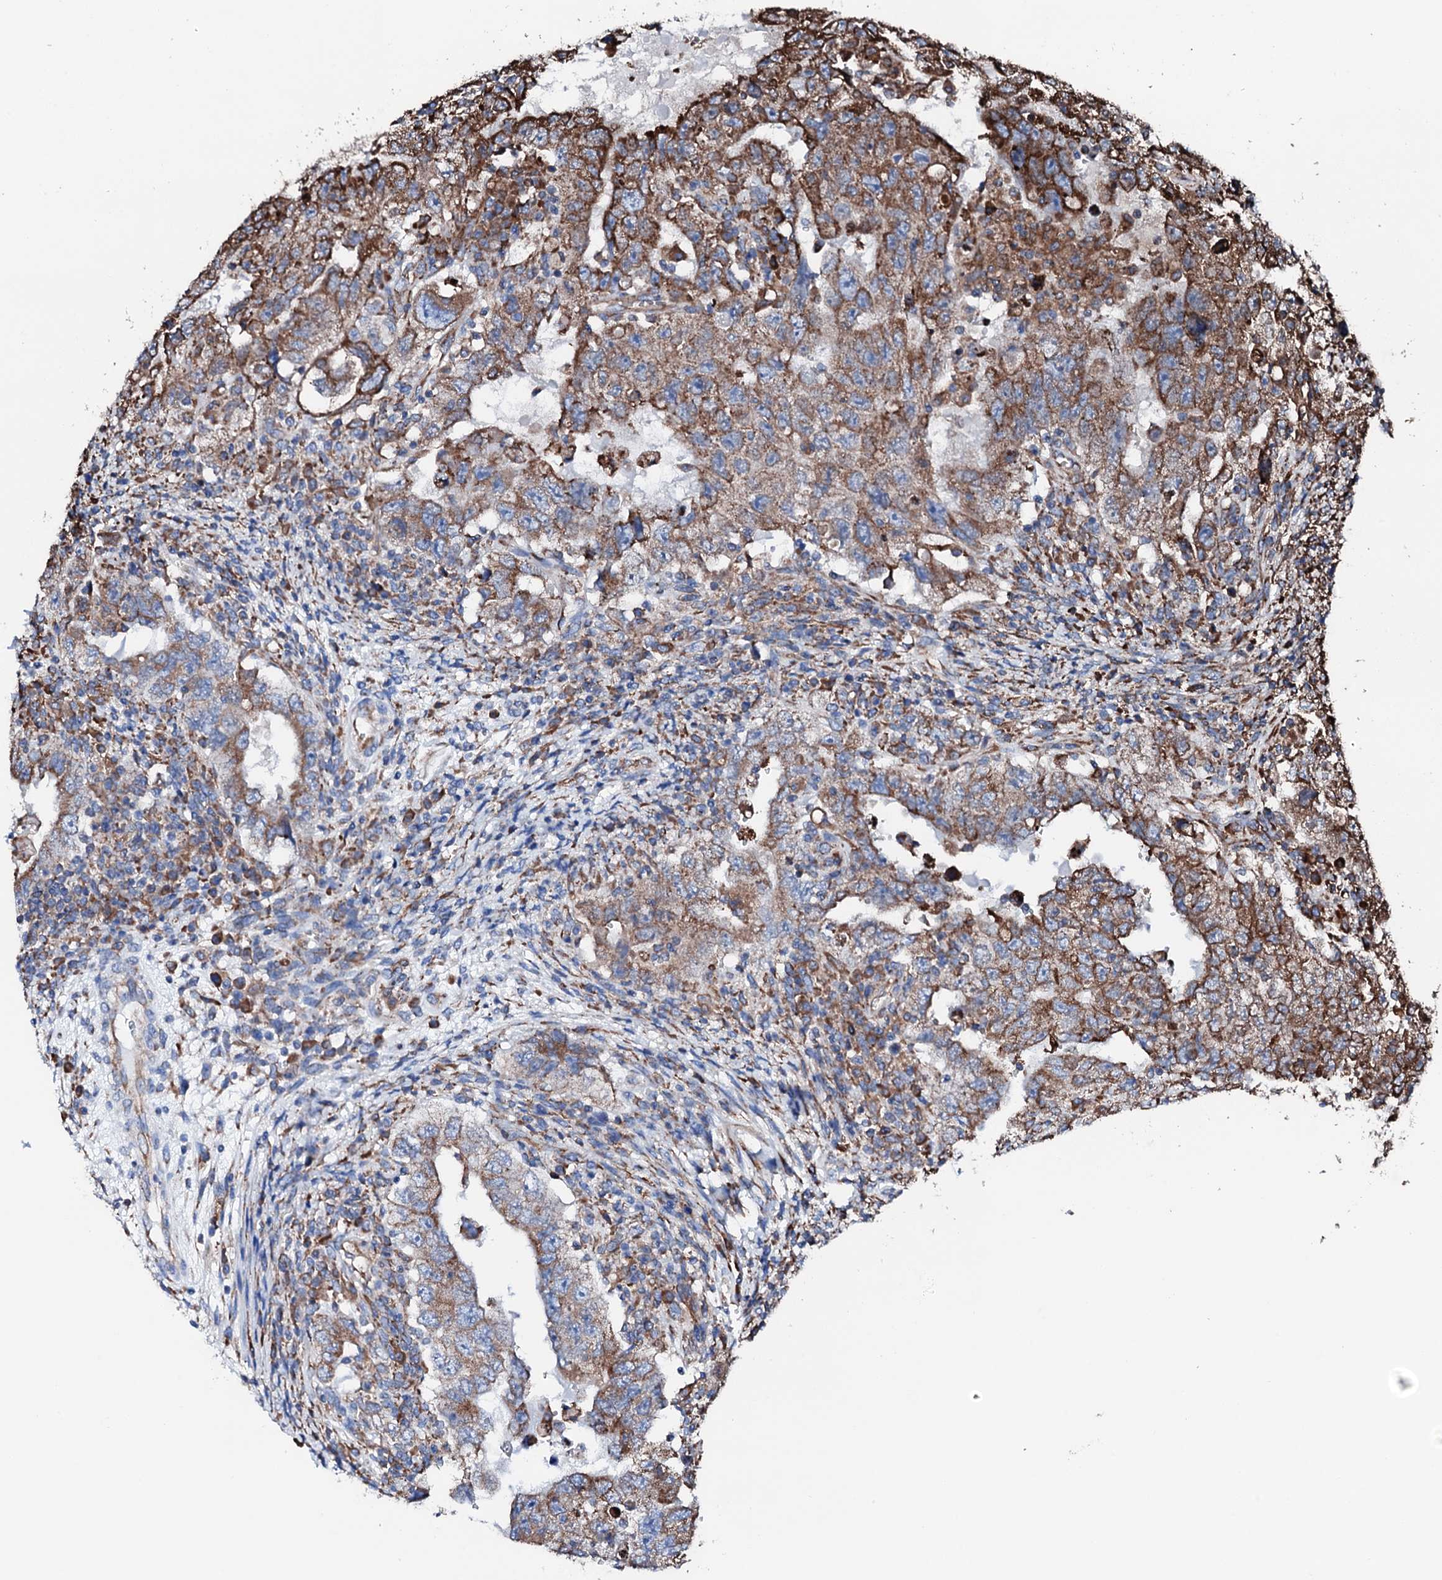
{"staining": {"intensity": "moderate", "quantity": ">75%", "location": "cytoplasmic/membranous"}, "tissue": "testis cancer", "cell_type": "Tumor cells", "image_type": "cancer", "snomed": [{"axis": "morphology", "description": "Carcinoma, Embryonal, NOS"}, {"axis": "topography", "description": "Testis"}], "caption": "The histopathology image reveals a brown stain indicating the presence of a protein in the cytoplasmic/membranous of tumor cells in testis cancer (embryonal carcinoma).", "gene": "AMDHD1", "patient": {"sex": "male", "age": 26}}